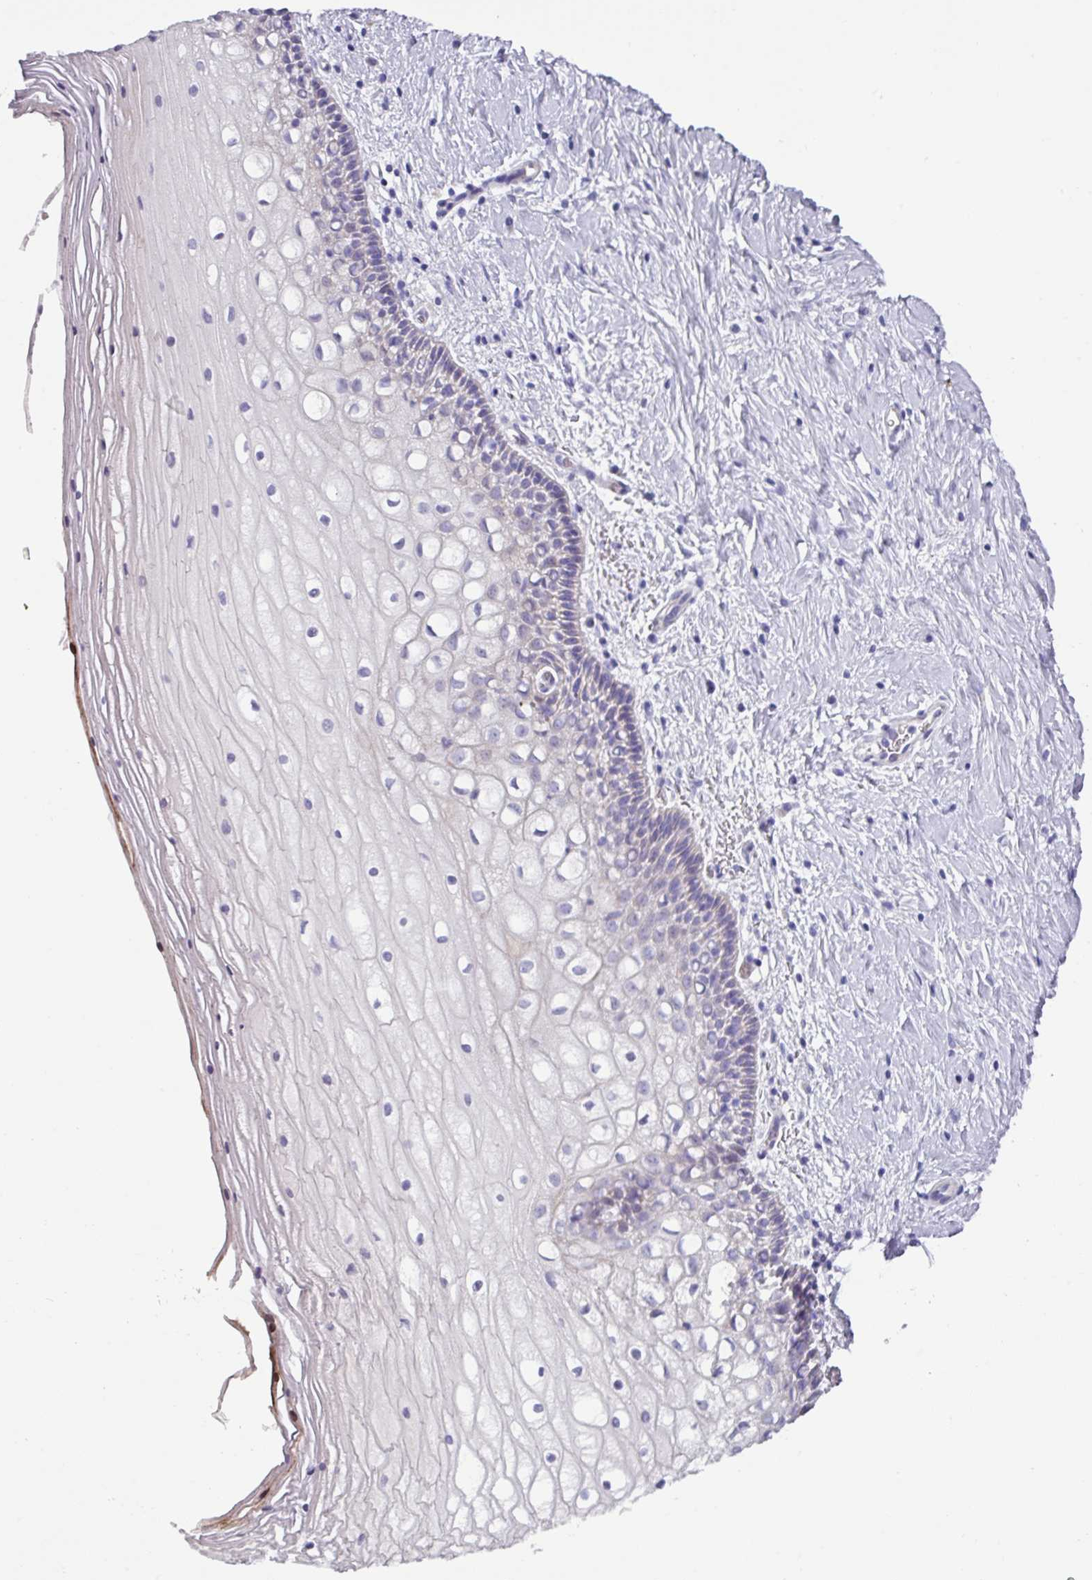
{"staining": {"intensity": "negative", "quantity": "none", "location": "none"}, "tissue": "cervix", "cell_type": "Glandular cells", "image_type": "normal", "snomed": [{"axis": "morphology", "description": "Normal tissue, NOS"}, {"axis": "topography", "description": "Cervix"}], "caption": "A histopathology image of cervix stained for a protein shows no brown staining in glandular cells.", "gene": "RGS16", "patient": {"sex": "female", "age": 36}}